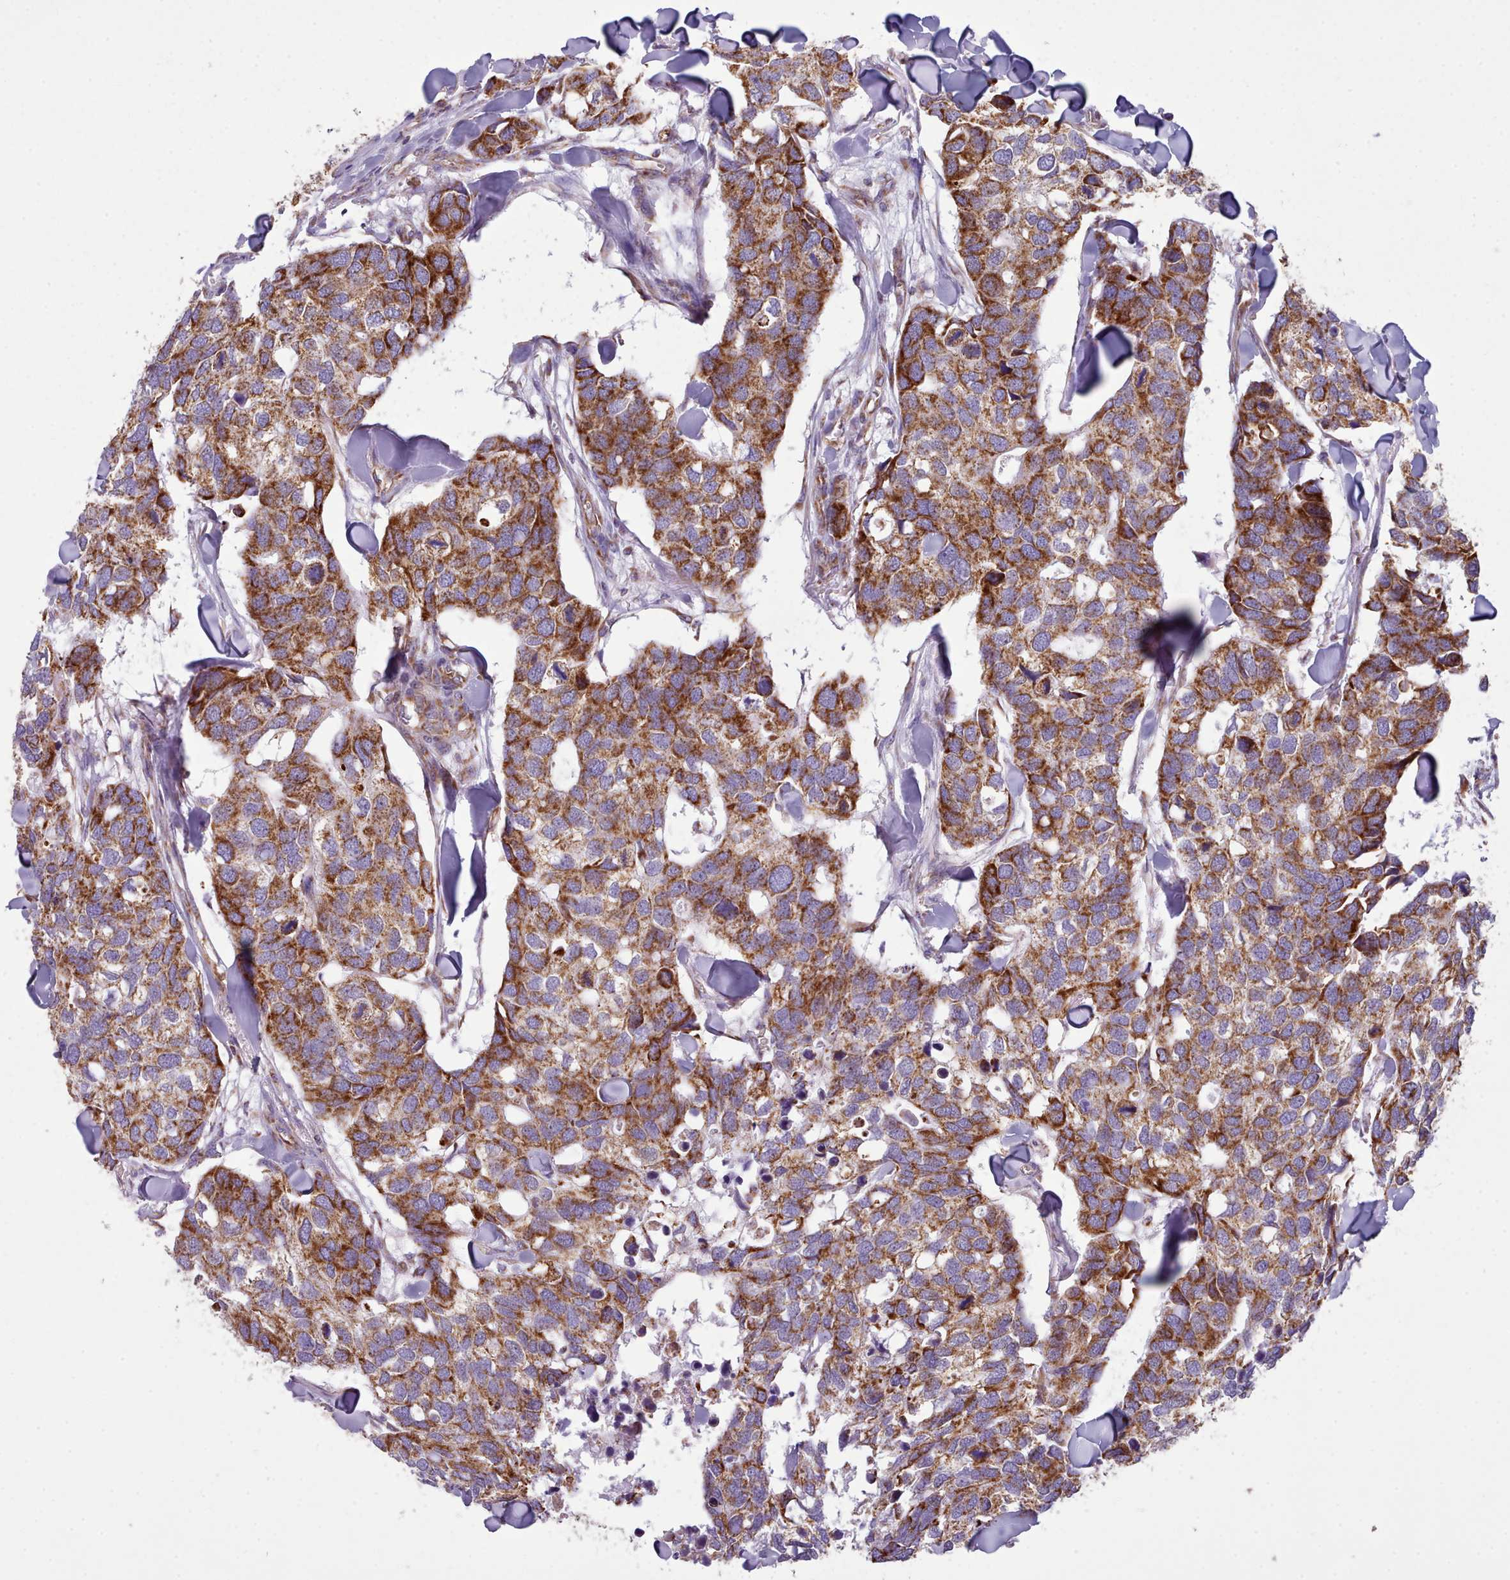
{"staining": {"intensity": "strong", "quantity": ">75%", "location": "cytoplasmic/membranous"}, "tissue": "breast cancer", "cell_type": "Tumor cells", "image_type": "cancer", "snomed": [{"axis": "morphology", "description": "Duct carcinoma"}, {"axis": "topography", "description": "Breast"}], "caption": "The micrograph exhibits a brown stain indicating the presence of a protein in the cytoplasmic/membranous of tumor cells in breast cancer (invasive ductal carcinoma).", "gene": "SRP54", "patient": {"sex": "female", "age": 83}}